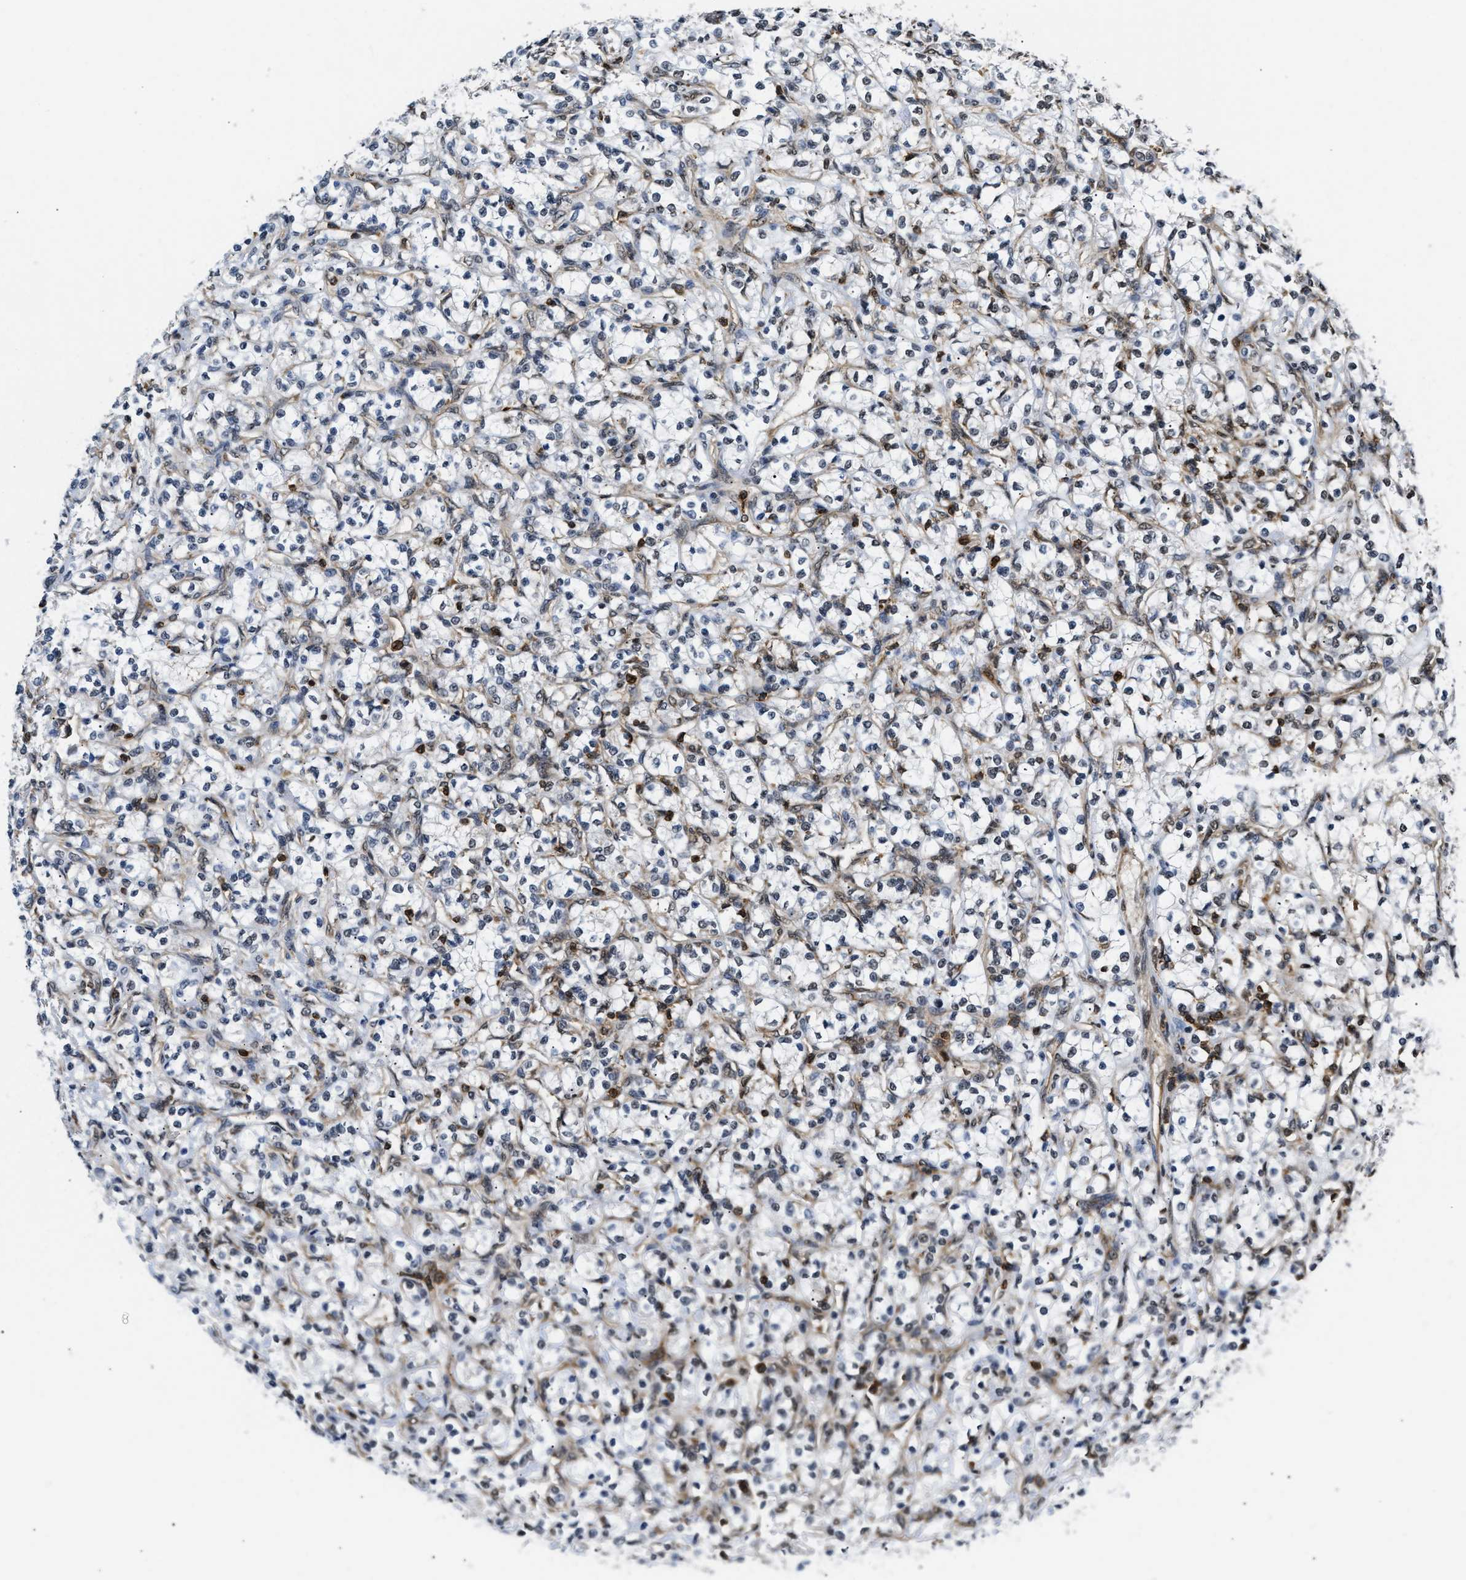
{"staining": {"intensity": "weak", "quantity": "<25%", "location": "nuclear"}, "tissue": "renal cancer", "cell_type": "Tumor cells", "image_type": "cancer", "snomed": [{"axis": "morphology", "description": "Adenocarcinoma, NOS"}, {"axis": "topography", "description": "Kidney"}], "caption": "IHC histopathology image of neoplastic tissue: renal cancer (adenocarcinoma) stained with DAB (3,3'-diaminobenzidine) exhibits no significant protein staining in tumor cells.", "gene": "STK10", "patient": {"sex": "female", "age": 69}}